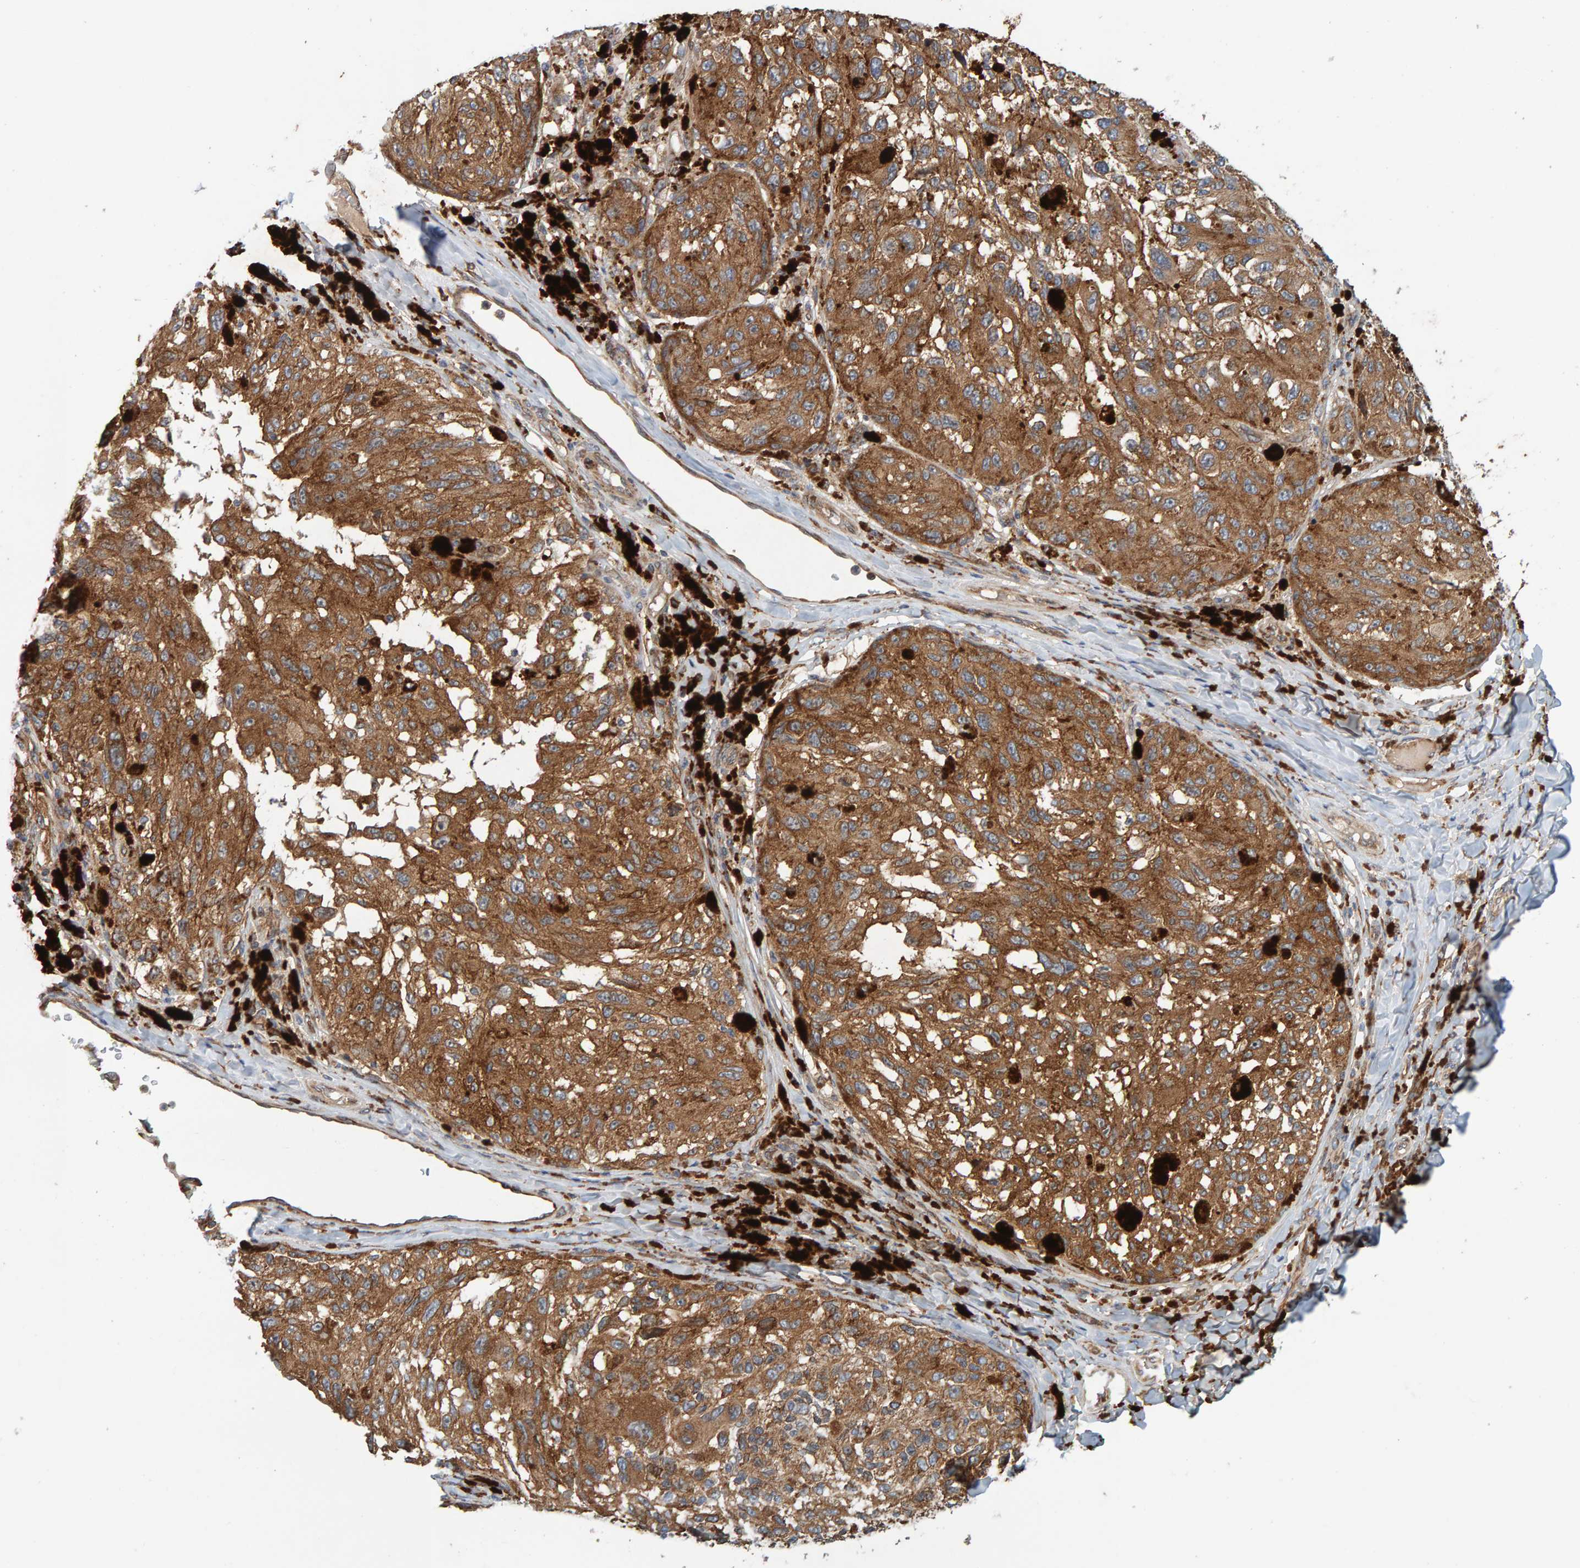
{"staining": {"intensity": "moderate", "quantity": ">75%", "location": "cytoplasmic/membranous"}, "tissue": "melanoma", "cell_type": "Tumor cells", "image_type": "cancer", "snomed": [{"axis": "morphology", "description": "Malignant melanoma, NOS"}, {"axis": "topography", "description": "Skin"}], "caption": "Brown immunohistochemical staining in human melanoma exhibits moderate cytoplasmic/membranous staining in about >75% of tumor cells.", "gene": "BAIAP2", "patient": {"sex": "female", "age": 73}}